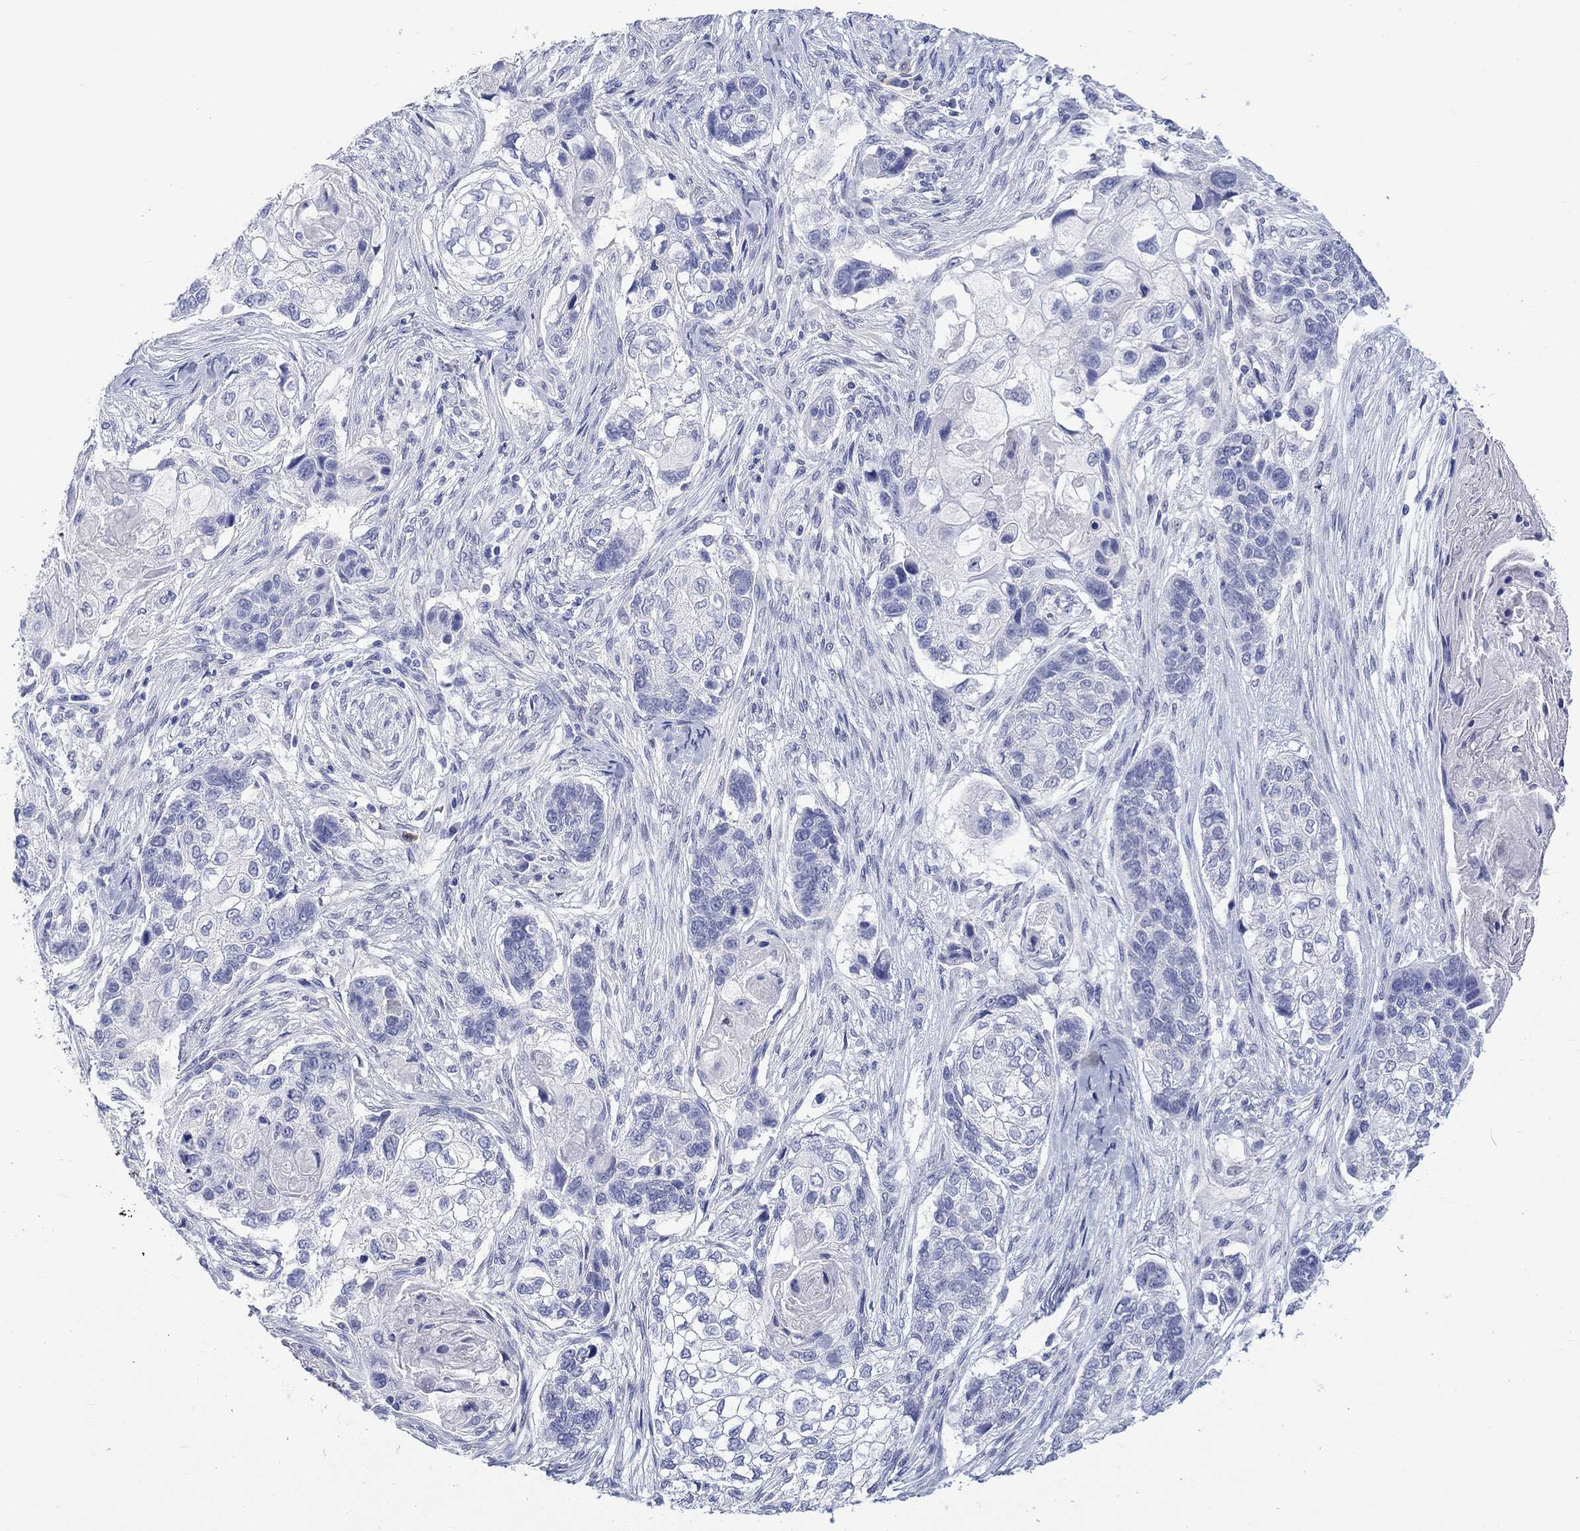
{"staining": {"intensity": "negative", "quantity": "none", "location": "none"}, "tissue": "lung cancer", "cell_type": "Tumor cells", "image_type": "cancer", "snomed": [{"axis": "morphology", "description": "Normal tissue, NOS"}, {"axis": "morphology", "description": "Squamous cell carcinoma, NOS"}, {"axis": "topography", "description": "Bronchus"}, {"axis": "topography", "description": "Lung"}], "caption": "Micrograph shows no protein expression in tumor cells of lung squamous cell carcinoma tissue. (Immunohistochemistry (ihc), brightfield microscopy, high magnification).", "gene": "MSI1", "patient": {"sex": "male", "age": 69}}